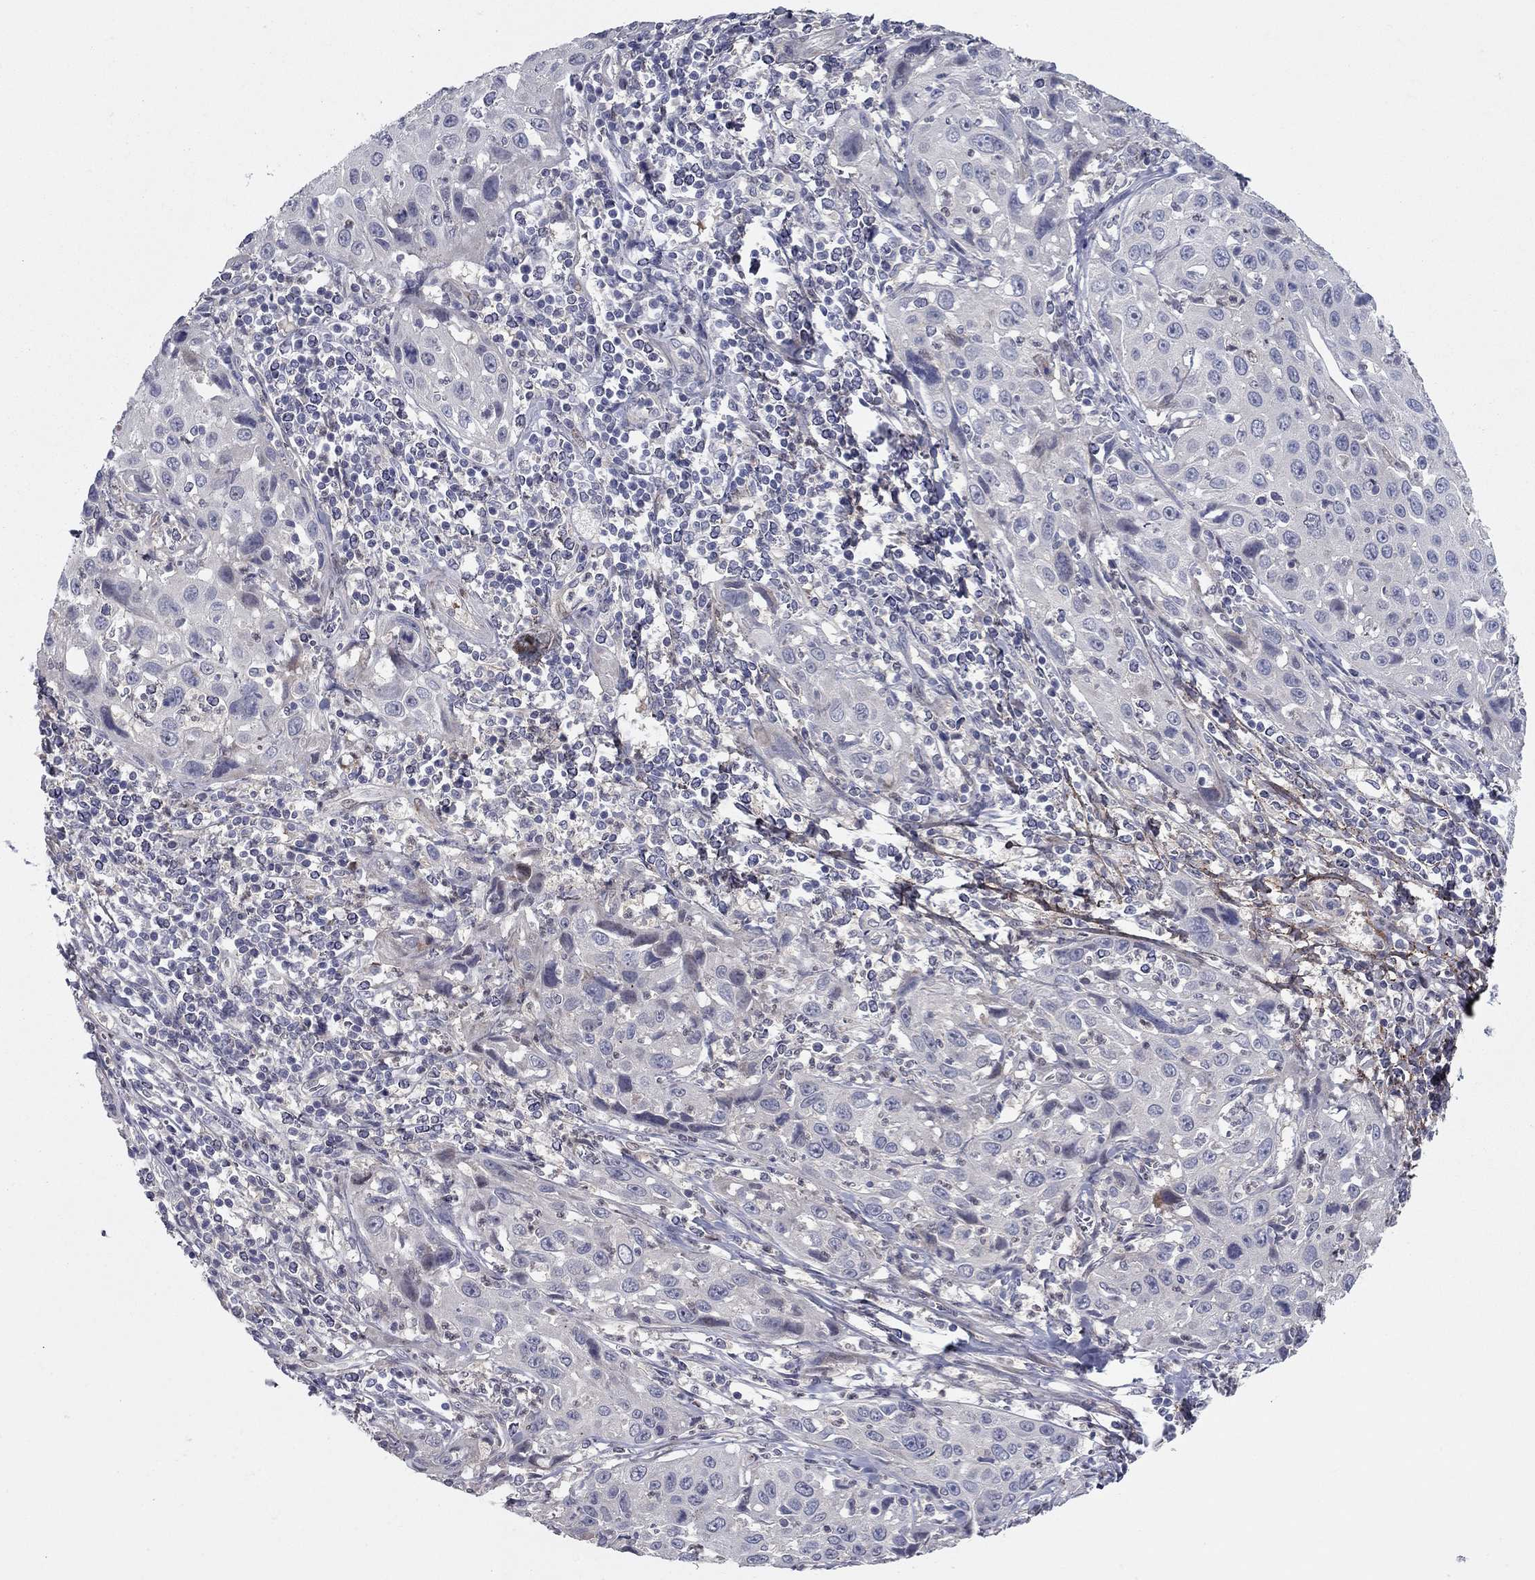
{"staining": {"intensity": "negative", "quantity": "none", "location": "none"}, "tissue": "cervical cancer", "cell_type": "Tumor cells", "image_type": "cancer", "snomed": [{"axis": "morphology", "description": "Squamous cell carcinoma, NOS"}, {"axis": "topography", "description": "Cervix"}], "caption": "High magnification brightfield microscopy of squamous cell carcinoma (cervical) stained with DAB (3,3'-diaminobenzidine) (brown) and counterstained with hematoxylin (blue): tumor cells show no significant expression.", "gene": "DUSP7", "patient": {"sex": "female", "age": 26}}